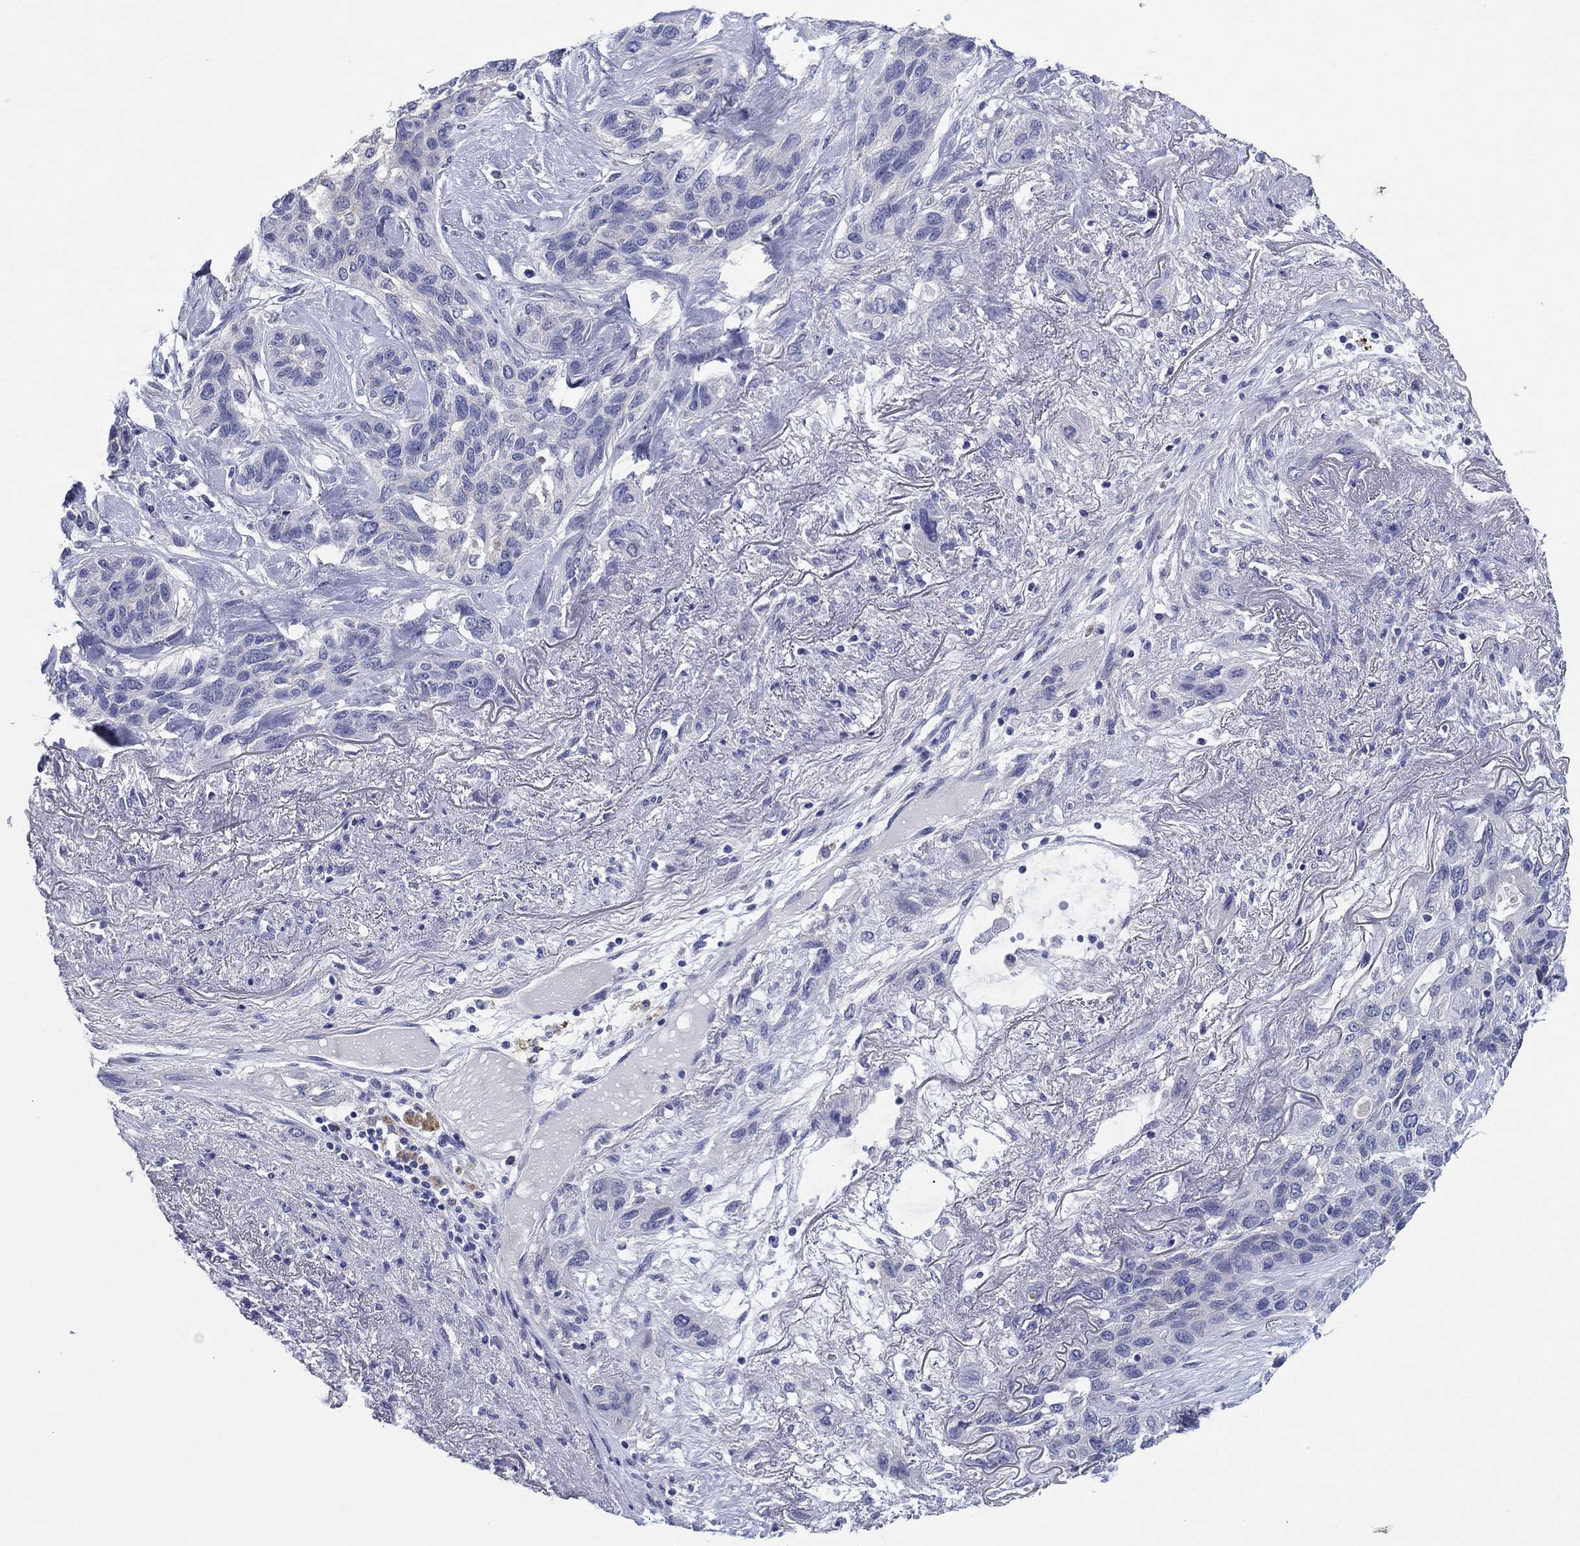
{"staining": {"intensity": "negative", "quantity": "none", "location": "none"}, "tissue": "lung cancer", "cell_type": "Tumor cells", "image_type": "cancer", "snomed": [{"axis": "morphology", "description": "Squamous cell carcinoma, NOS"}, {"axis": "topography", "description": "Lung"}], "caption": "Immunohistochemical staining of human lung cancer displays no significant expression in tumor cells. (DAB (3,3'-diaminobenzidine) immunohistochemistry visualized using brightfield microscopy, high magnification).", "gene": "HDC", "patient": {"sex": "female", "age": 70}}